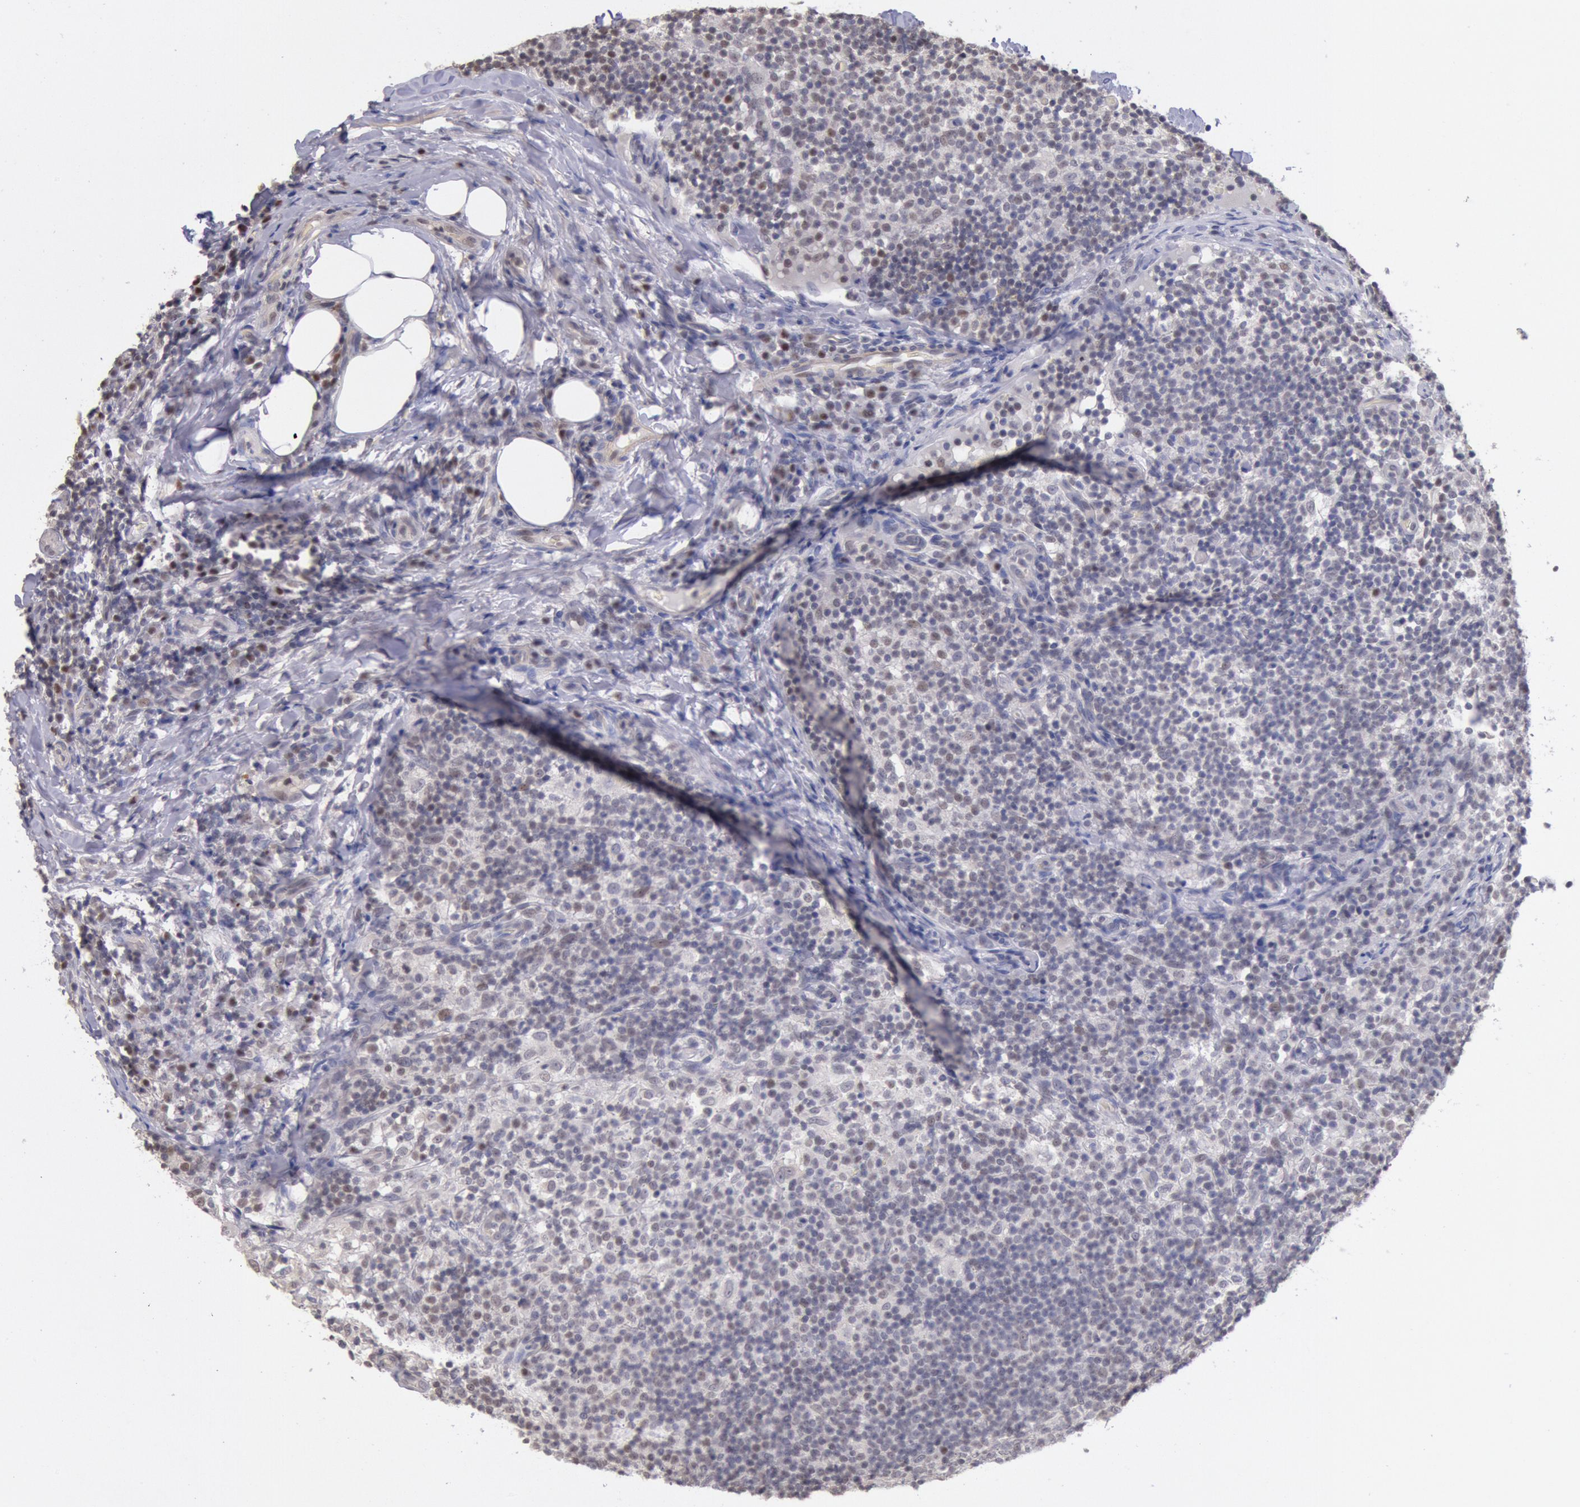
{"staining": {"intensity": "weak", "quantity": "25%-75%", "location": "nuclear"}, "tissue": "lymph node", "cell_type": "Germinal center cells", "image_type": "normal", "snomed": [{"axis": "morphology", "description": "Normal tissue, NOS"}, {"axis": "morphology", "description": "Inflammation, NOS"}, {"axis": "topography", "description": "Lymph node"}], "caption": "The photomicrograph exhibits staining of unremarkable lymph node, revealing weak nuclear protein expression (brown color) within germinal center cells. The staining was performed using DAB to visualize the protein expression in brown, while the nuclei were stained in blue with hematoxylin (Magnification: 20x).", "gene": "MYH6", "patient": {"sex": "male", "age": 46}}